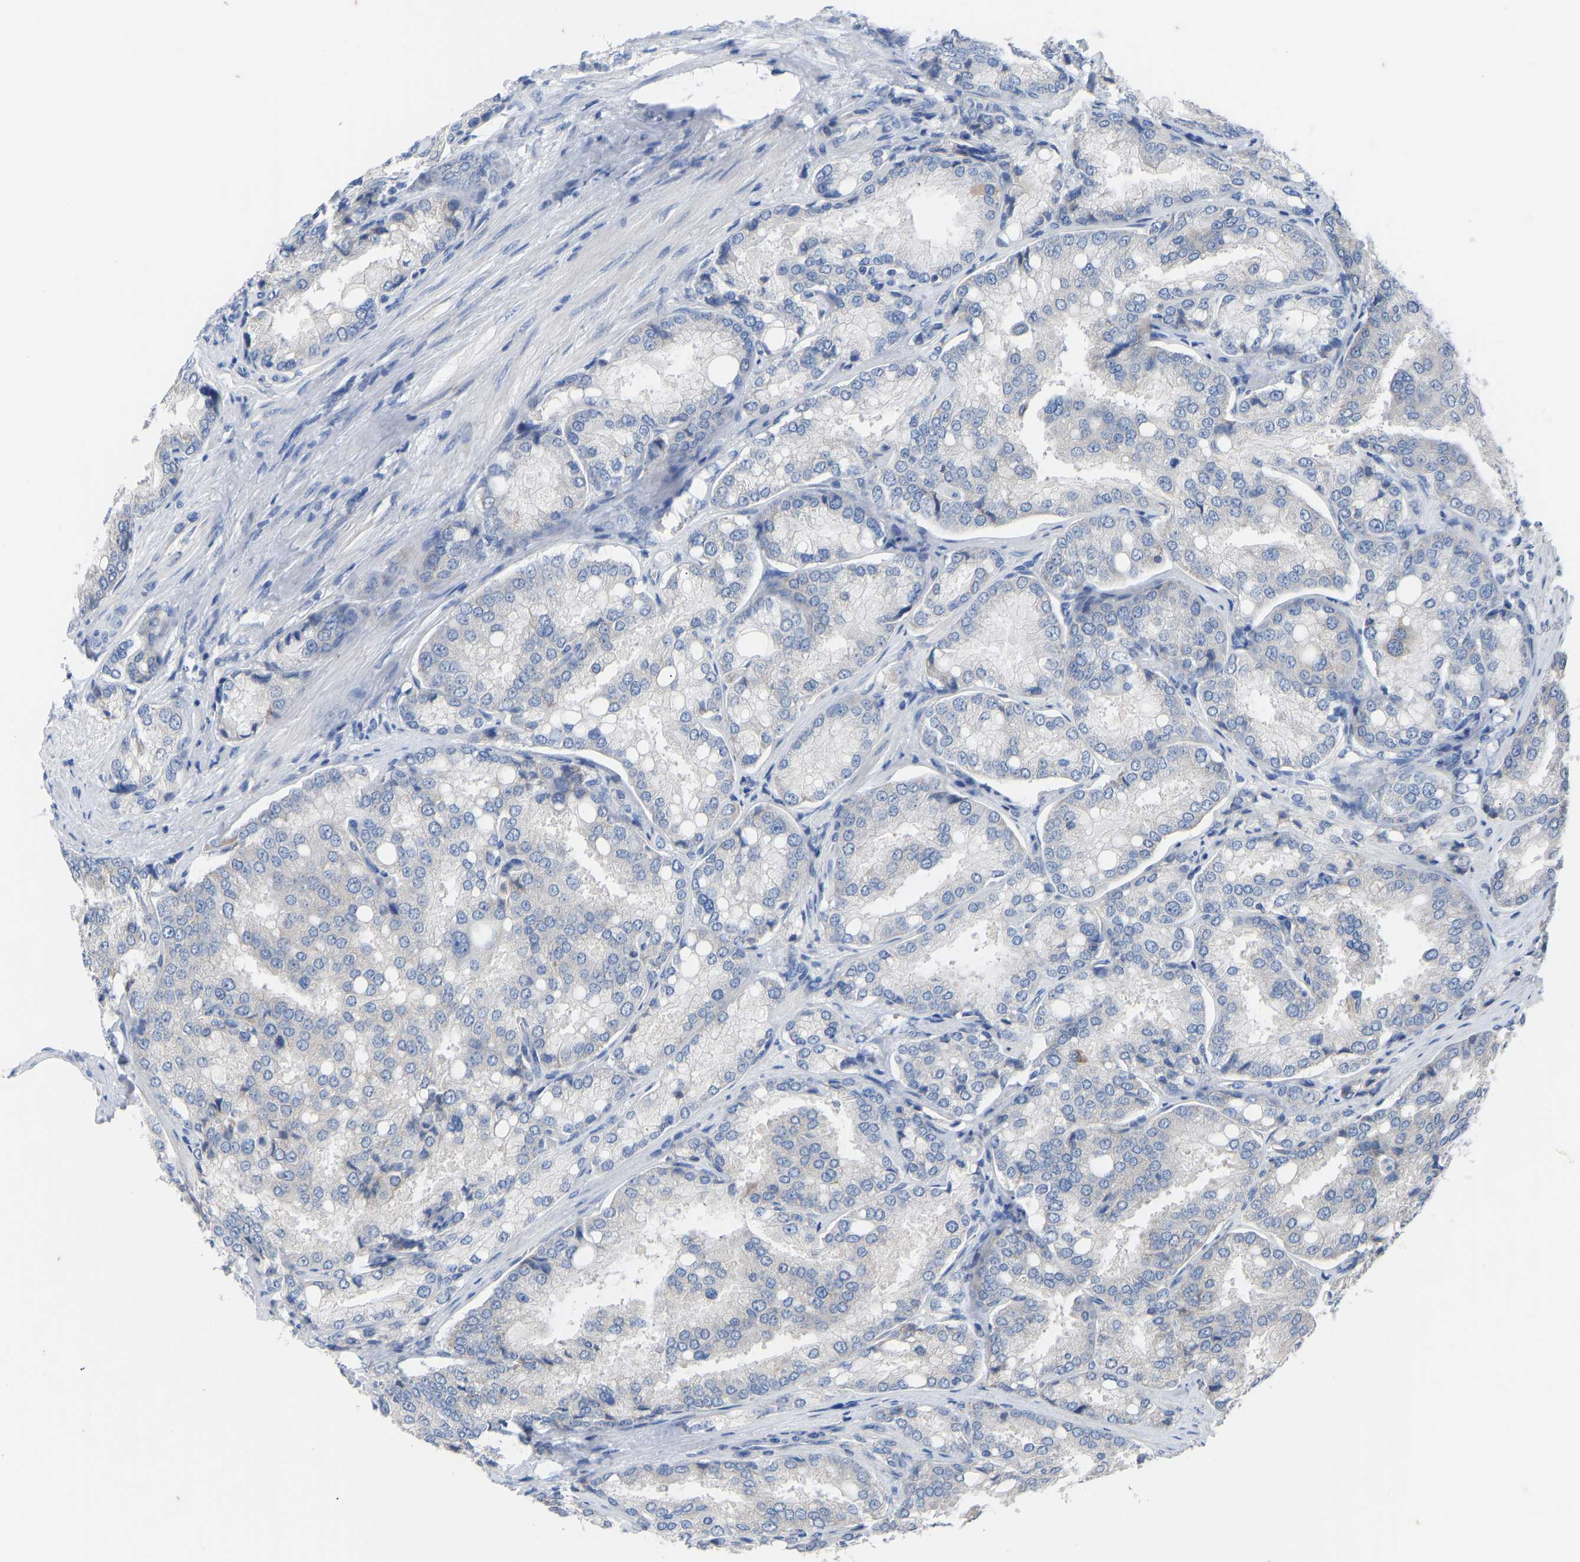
{"staining": {"intensity": "negative", "quantity": "none", "location": "none"}, "tissue": "prostate cancer", "cell_type": "Tumor cells", "image_type": "cancer", "snomed": [{"axis": "morphology", "description": "Adenocarcinoma, High grade"}, {"axis": "topography", "description": "Prostate"}], "caption": "This is an immunohistochemistry image of prostate cancer (adenocarcinoma (high-grade)). There is no expression in tumor cells.", "gene": "OLIG2", "patient": {"sex": "male", "age": 50}}